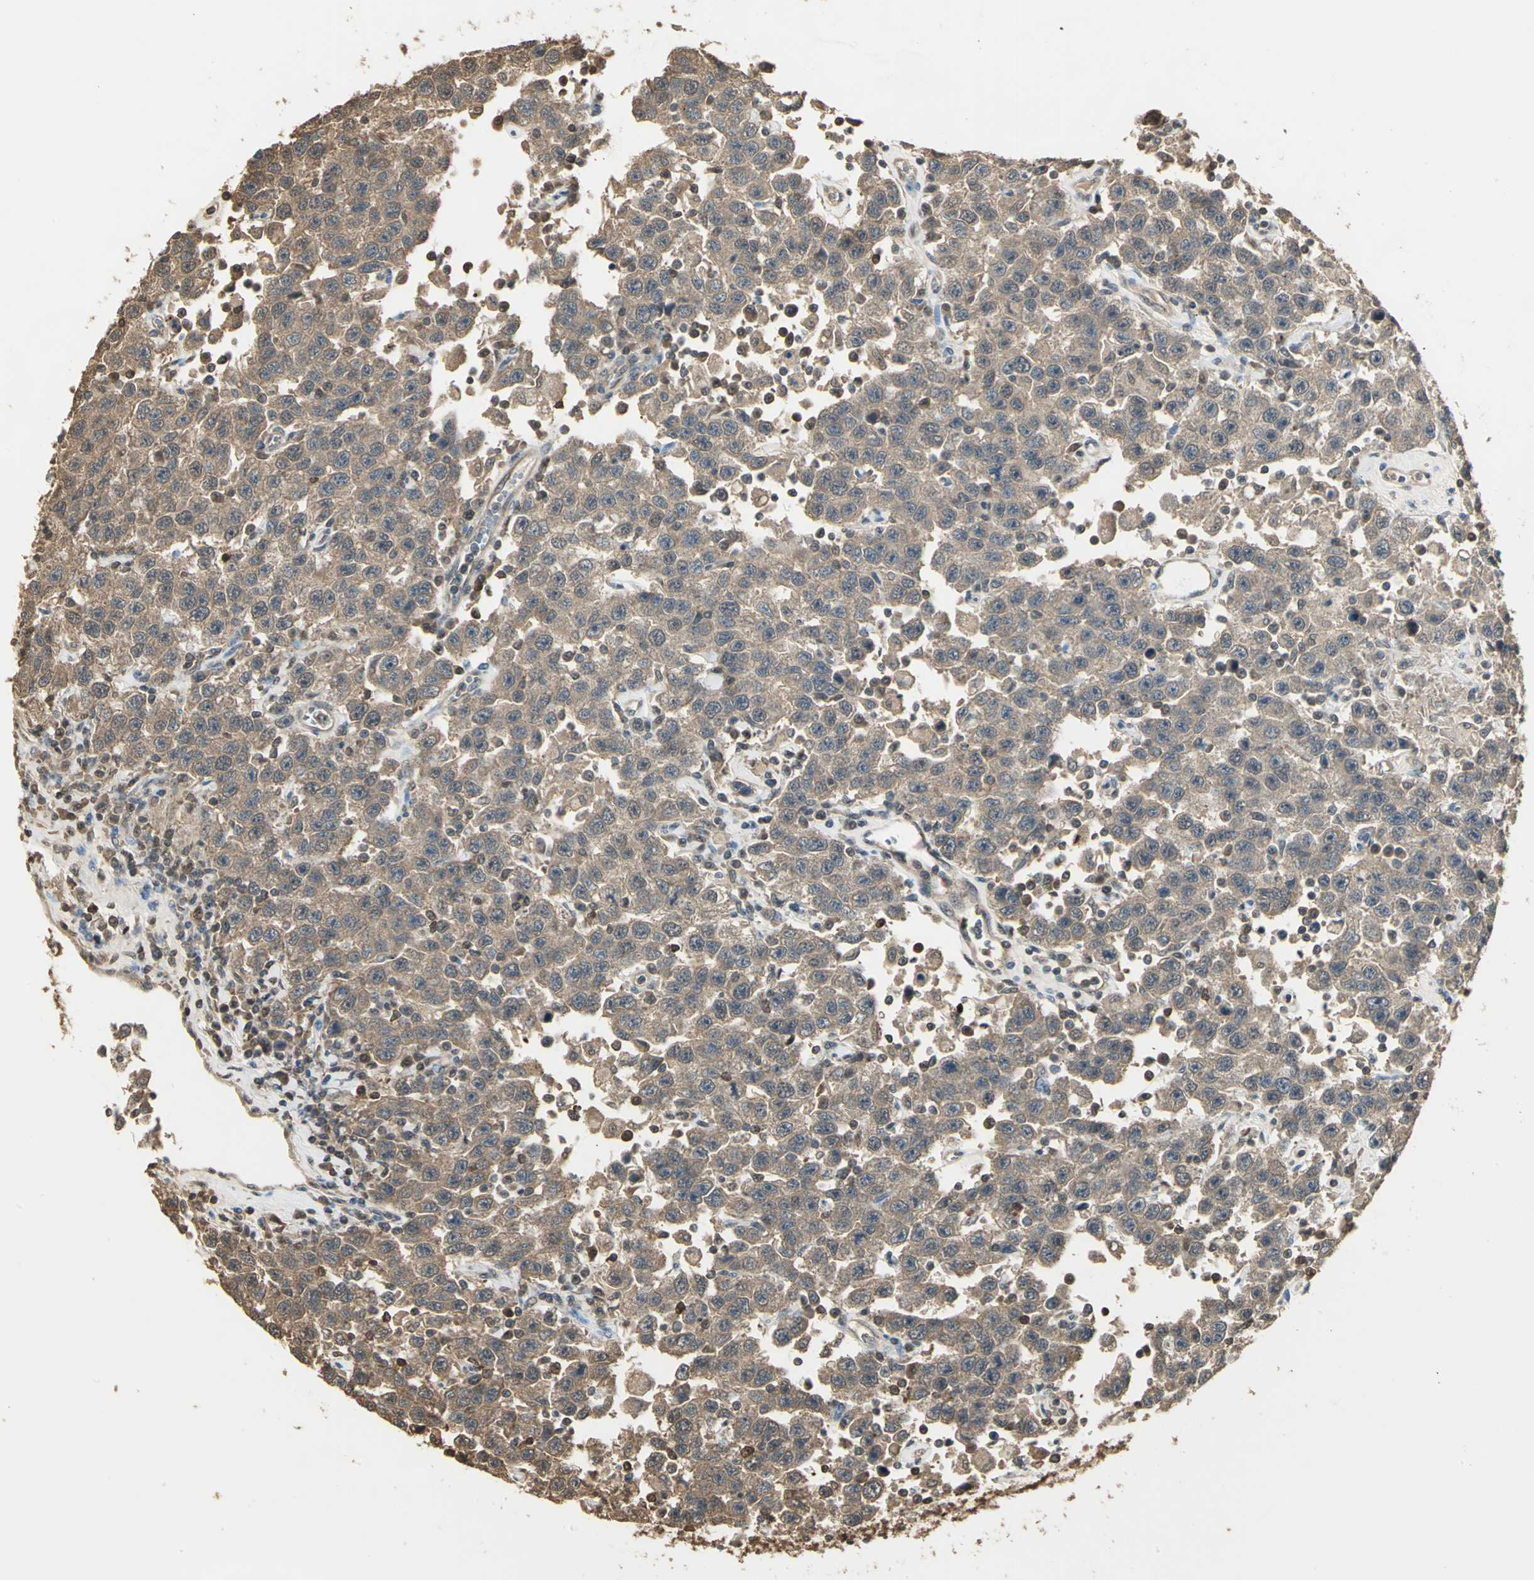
{"staining": {"intensity": "moderate", "quantity": ">75%", "location": "cytoplasmic/membranous"}, "tissue": "testis cancer", "cell_type": "Tumor cells", "image_type": "cancer", "snomed": [{"axis": "morphology", "description": "Seminoma, NOS"}, {"axis": "topography", "description": "Testis"}], "caption": "A histopathology image showing moderate cytoplasmic/membranous positivity in approximately >75% of tumor cells in testis seminoma, as visualized by brown immunohistochemical staining.", "gene": "PARK7", "patient": {"sex": "male", "age": 41}}